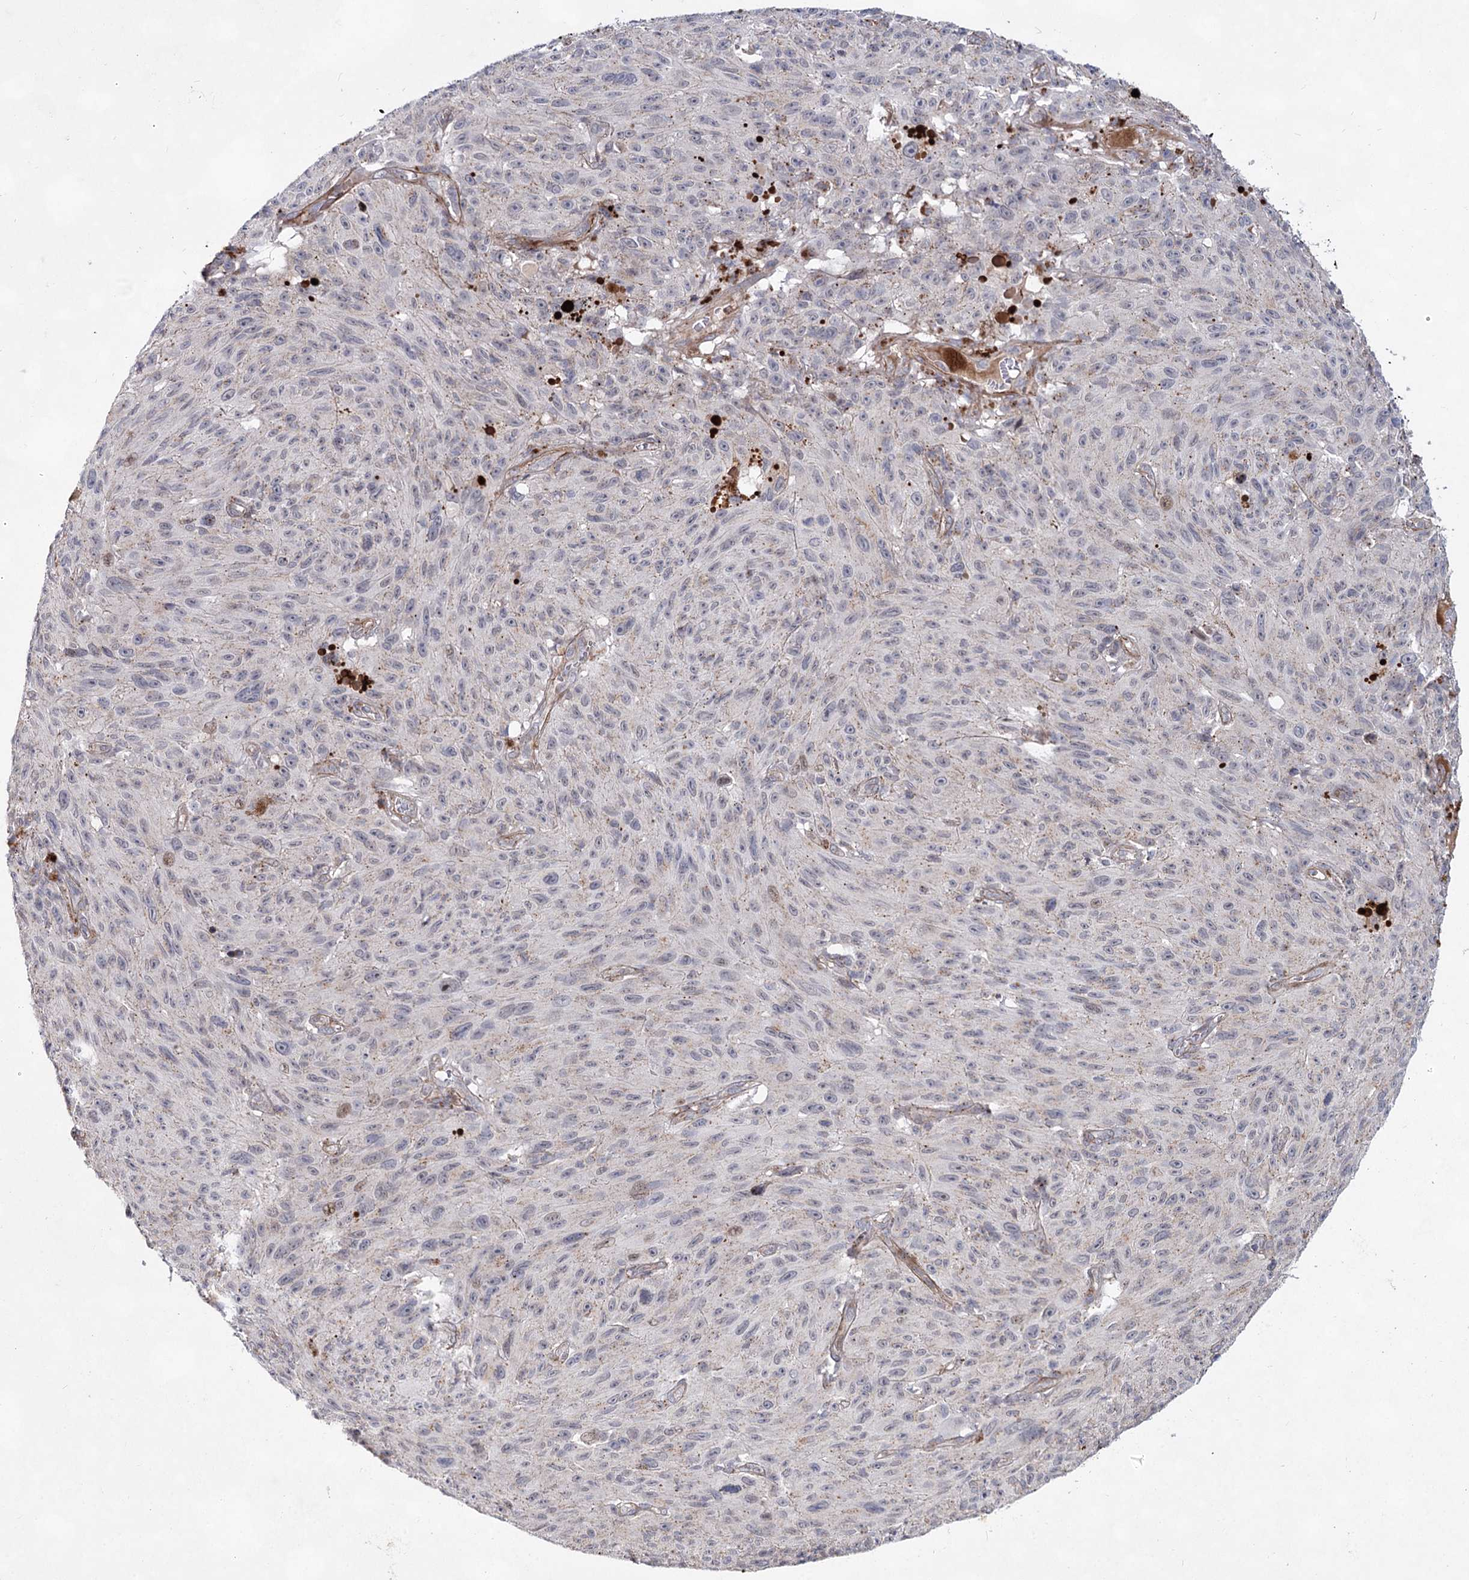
{"staining": {"intensity": "negative", "quantity": "none", "location": "none"}, "tissue": "melanoma", "cell_type": "Tumor cells", "image_type": "cancer", "snomed": [{"axis": "morphology", "description": "Malignant melanoma, NOS"}, {"axis": "topography", "description": "Skin"}], "caption": "Tumor cells are negative for brown protein staining in melanoma.", "gene": "ATL2", "patient": {"sex": "female", "age": 82}}